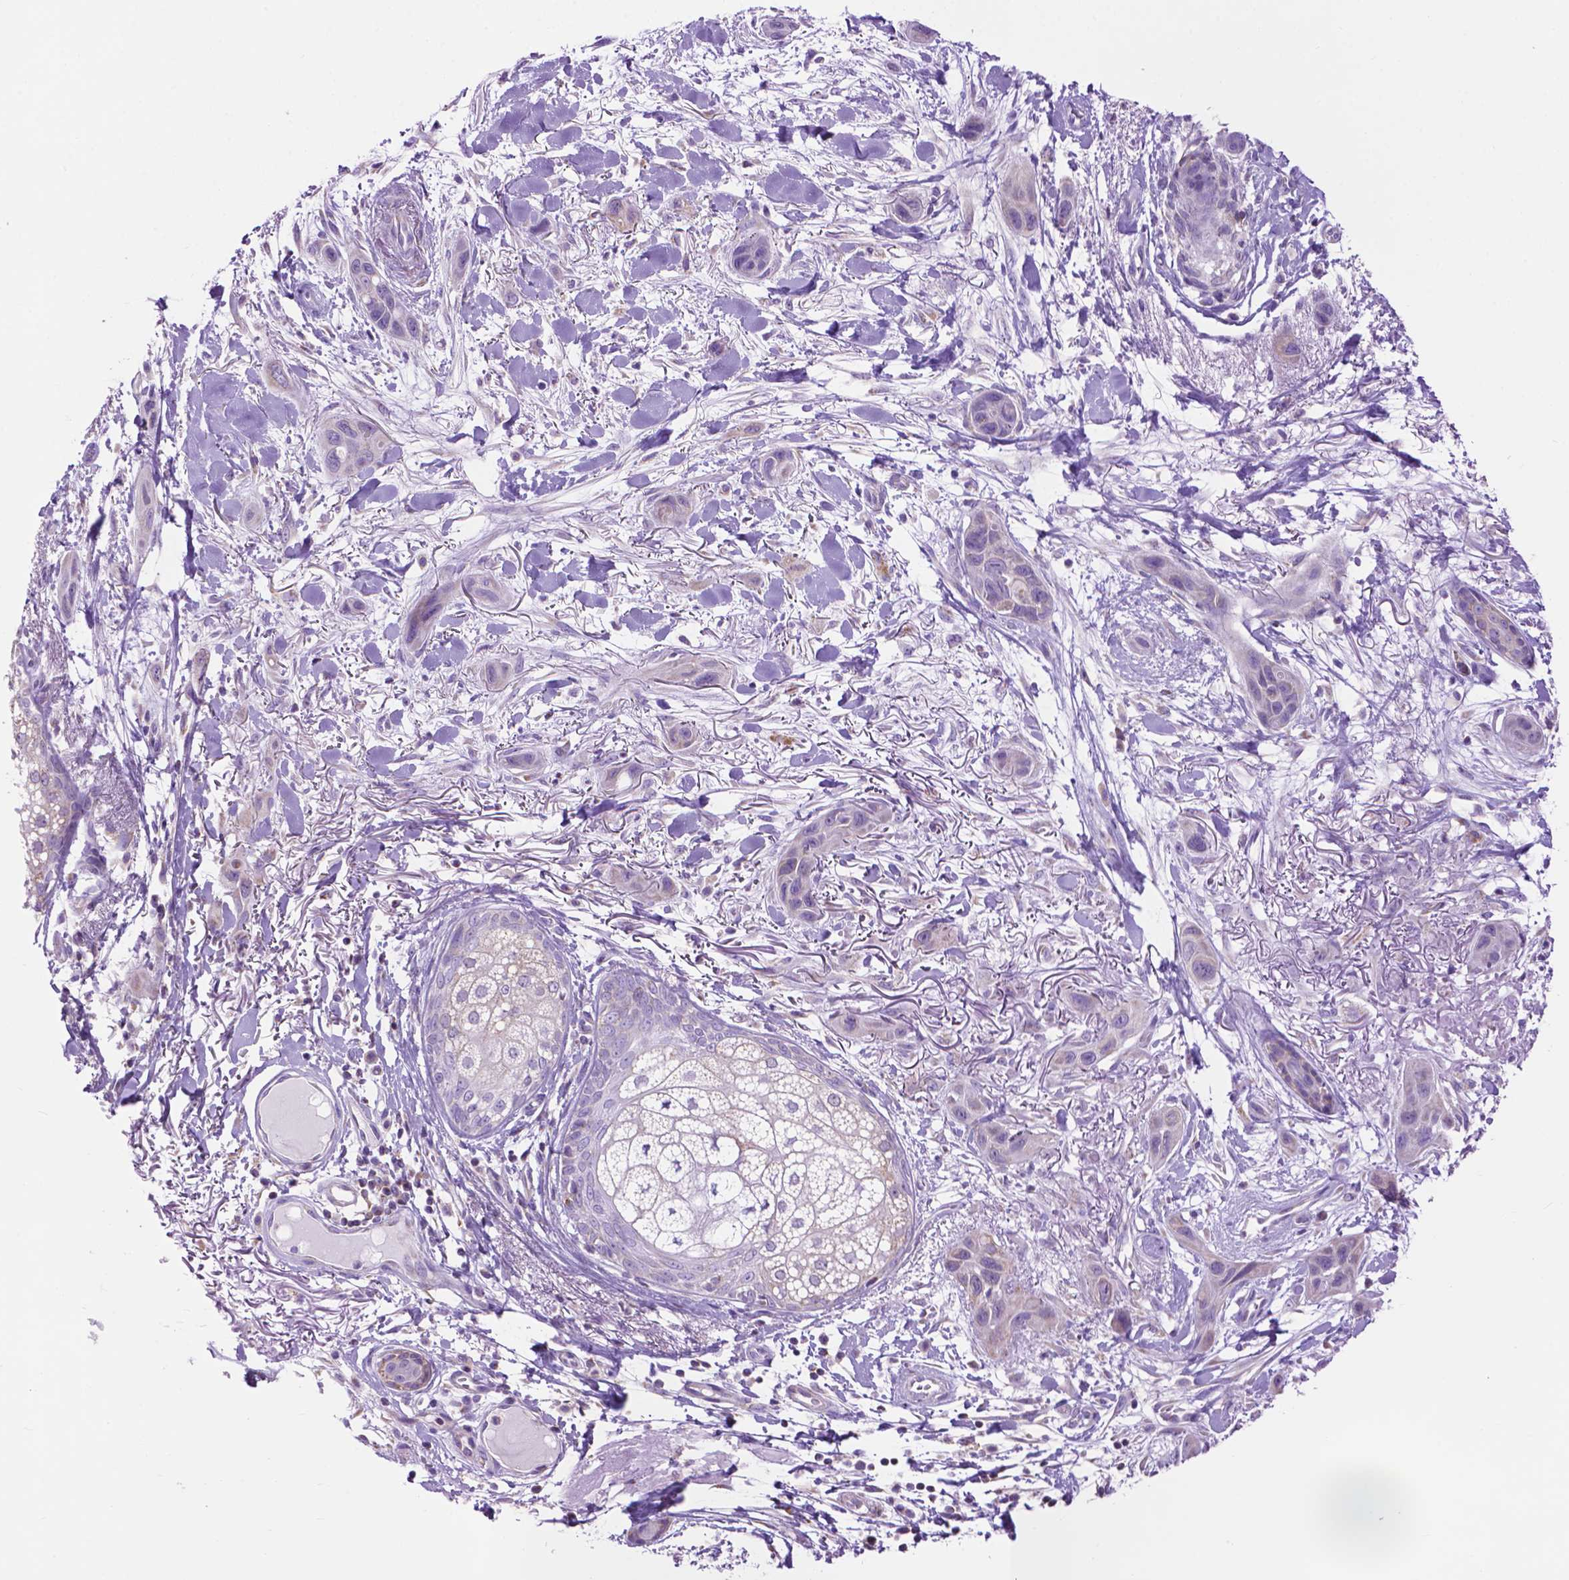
{"staining": {"intensity": "negative", "quantity": "none", "location": "none"}, "tissue": "skin cancer", "cell_type": "Tumor cells", "image_type": "cancer", "snomed": [{"axis": "morphology", "description": "Squamous cell carcinoma, NOS"}, {"axis": "topography", "description": "Skin"}], "caption": "The IHC image has no significant expression in tumor cells of skin squamous cell carcinoma tissue. (DAB IHC, high magnification).", "gene": "PYCR3", "patient": {"sex": "male", "age": 79}}